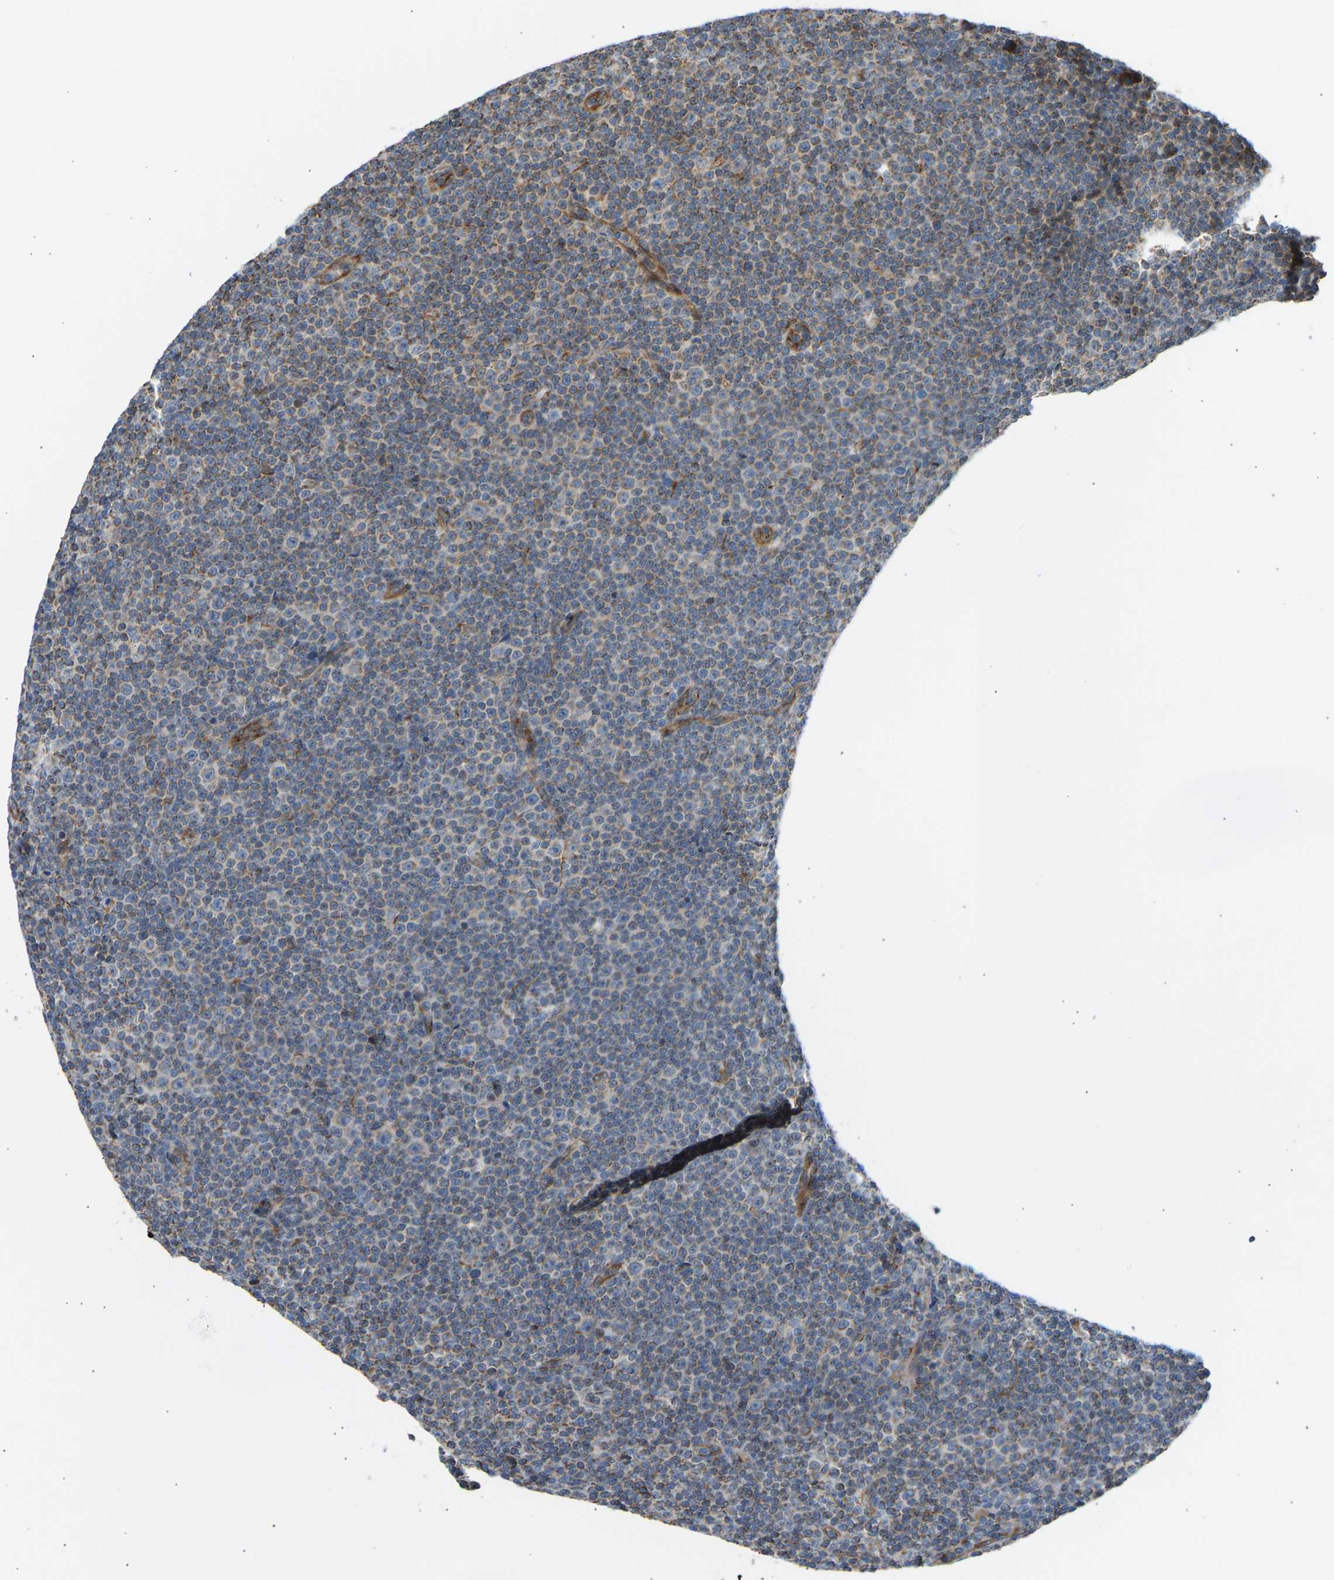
{"staining": {"intensity": "weak", "quantity": "<25%", "location": "cytoplasmic/membranous"}, "tissue": "lymphoma", "cell_type": "Tumor cells", "image_type": "cancer", "snomed": [{"axis": "morphology", "description": "Malignant lymphoma, non-Hodgkin's type, Low grade"}, {"axis": "topography", "description": "Lymph node"}], "caption": "An immunohistochemistry micrograph of lymphoma is shown. There is no staining in tumor cells of lymphoma.", "gene": "YIPF2", "patient": {"sex": "female", "age": 67}}